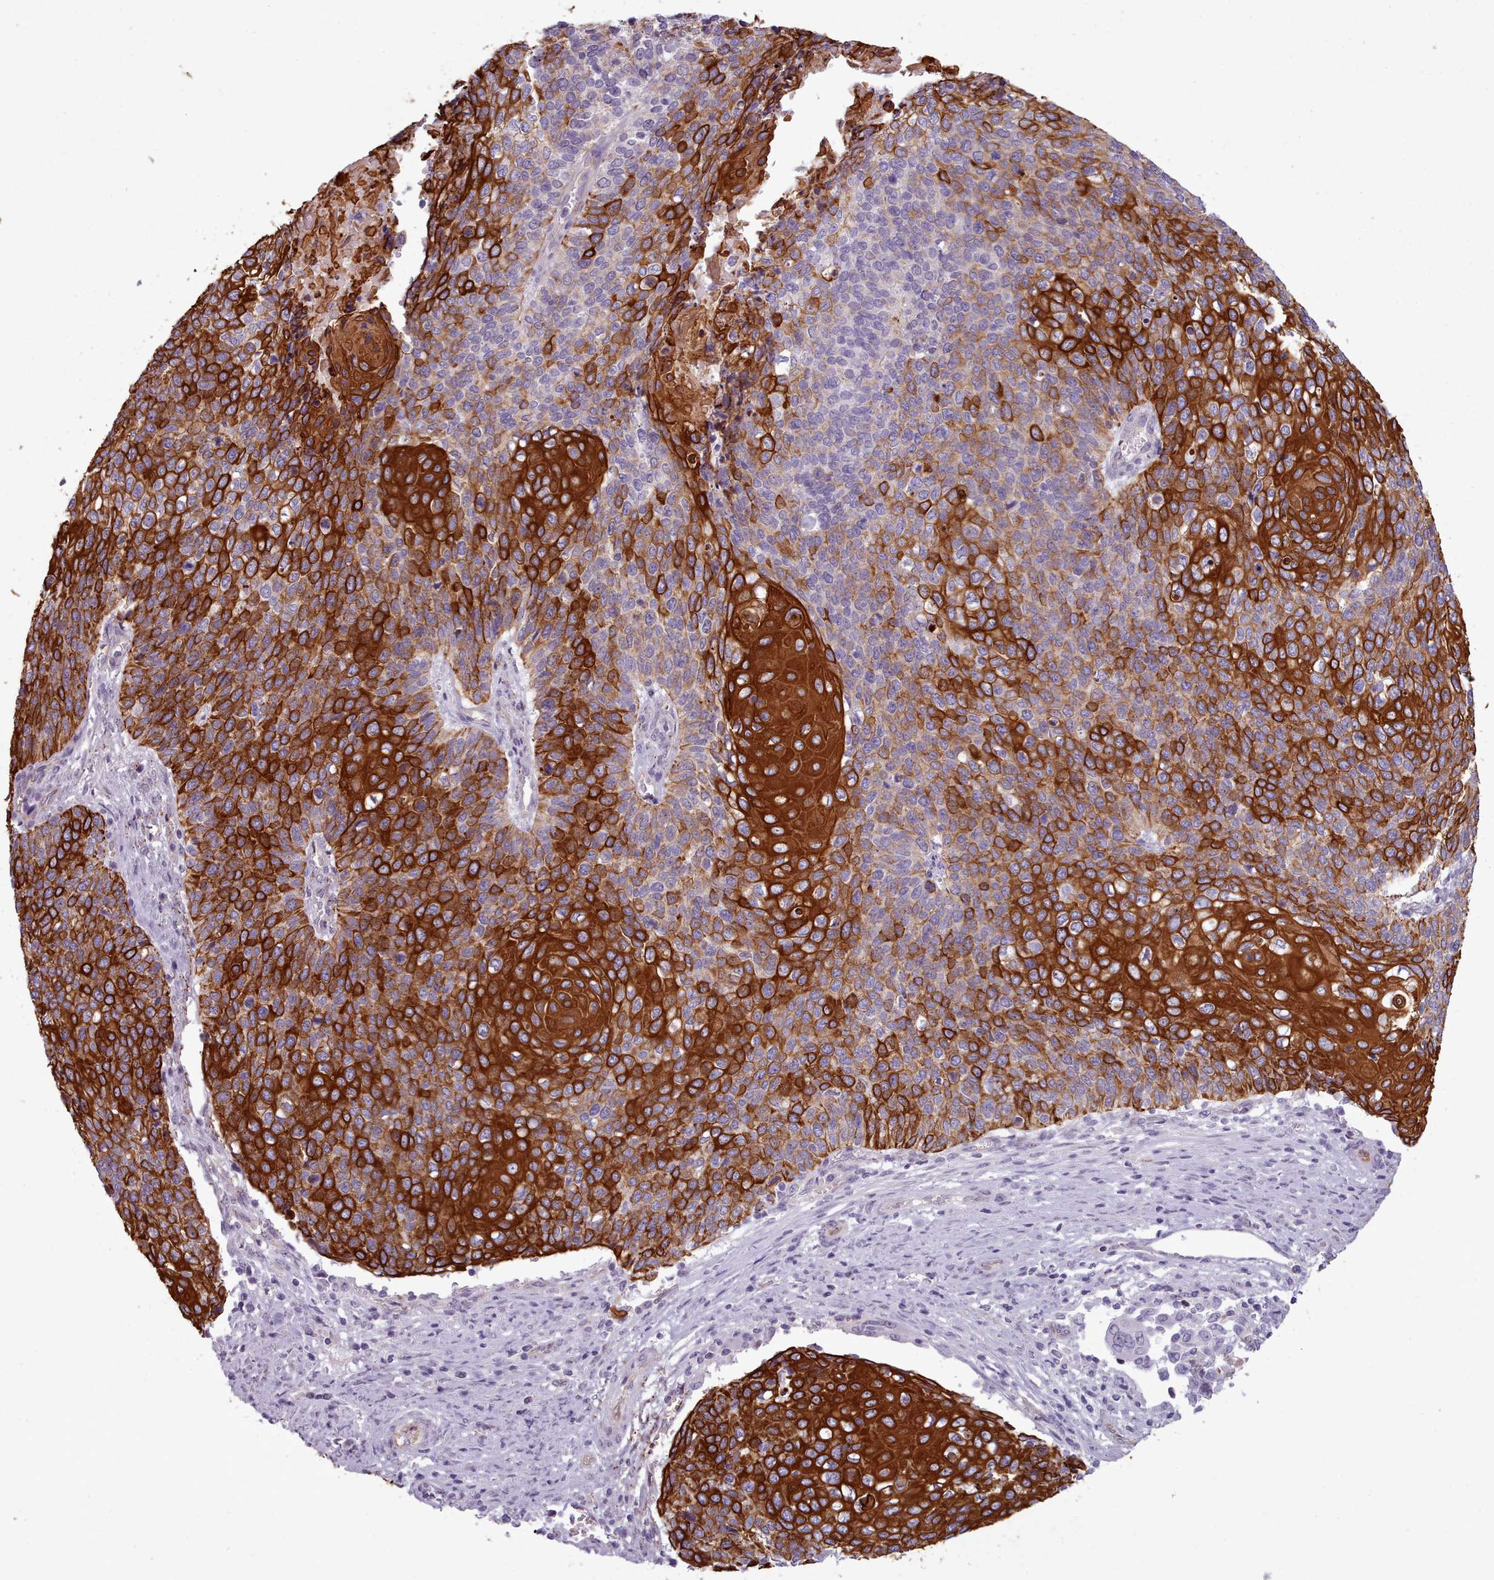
{"staining": {"intensity": "strong", "quantity": "25%-75%", "location": "cytoplasmic/membranous"}, "tissue": "cervical cancer", "cell_type": "Tumor cells", "image_type": "cancer", "snomed": [{"axis": "morphology", "description": "Squamous cell carcinoma, NOS"}, {"axis": "topography", "description": "Cervix"}], "caption": "Human cervical cancer (squamous cell carcinoma) stained with a protein marker displays strong staining in tumor cells.", "gene": "PLD4", "patient": {"sex": "female", "age": 39}}